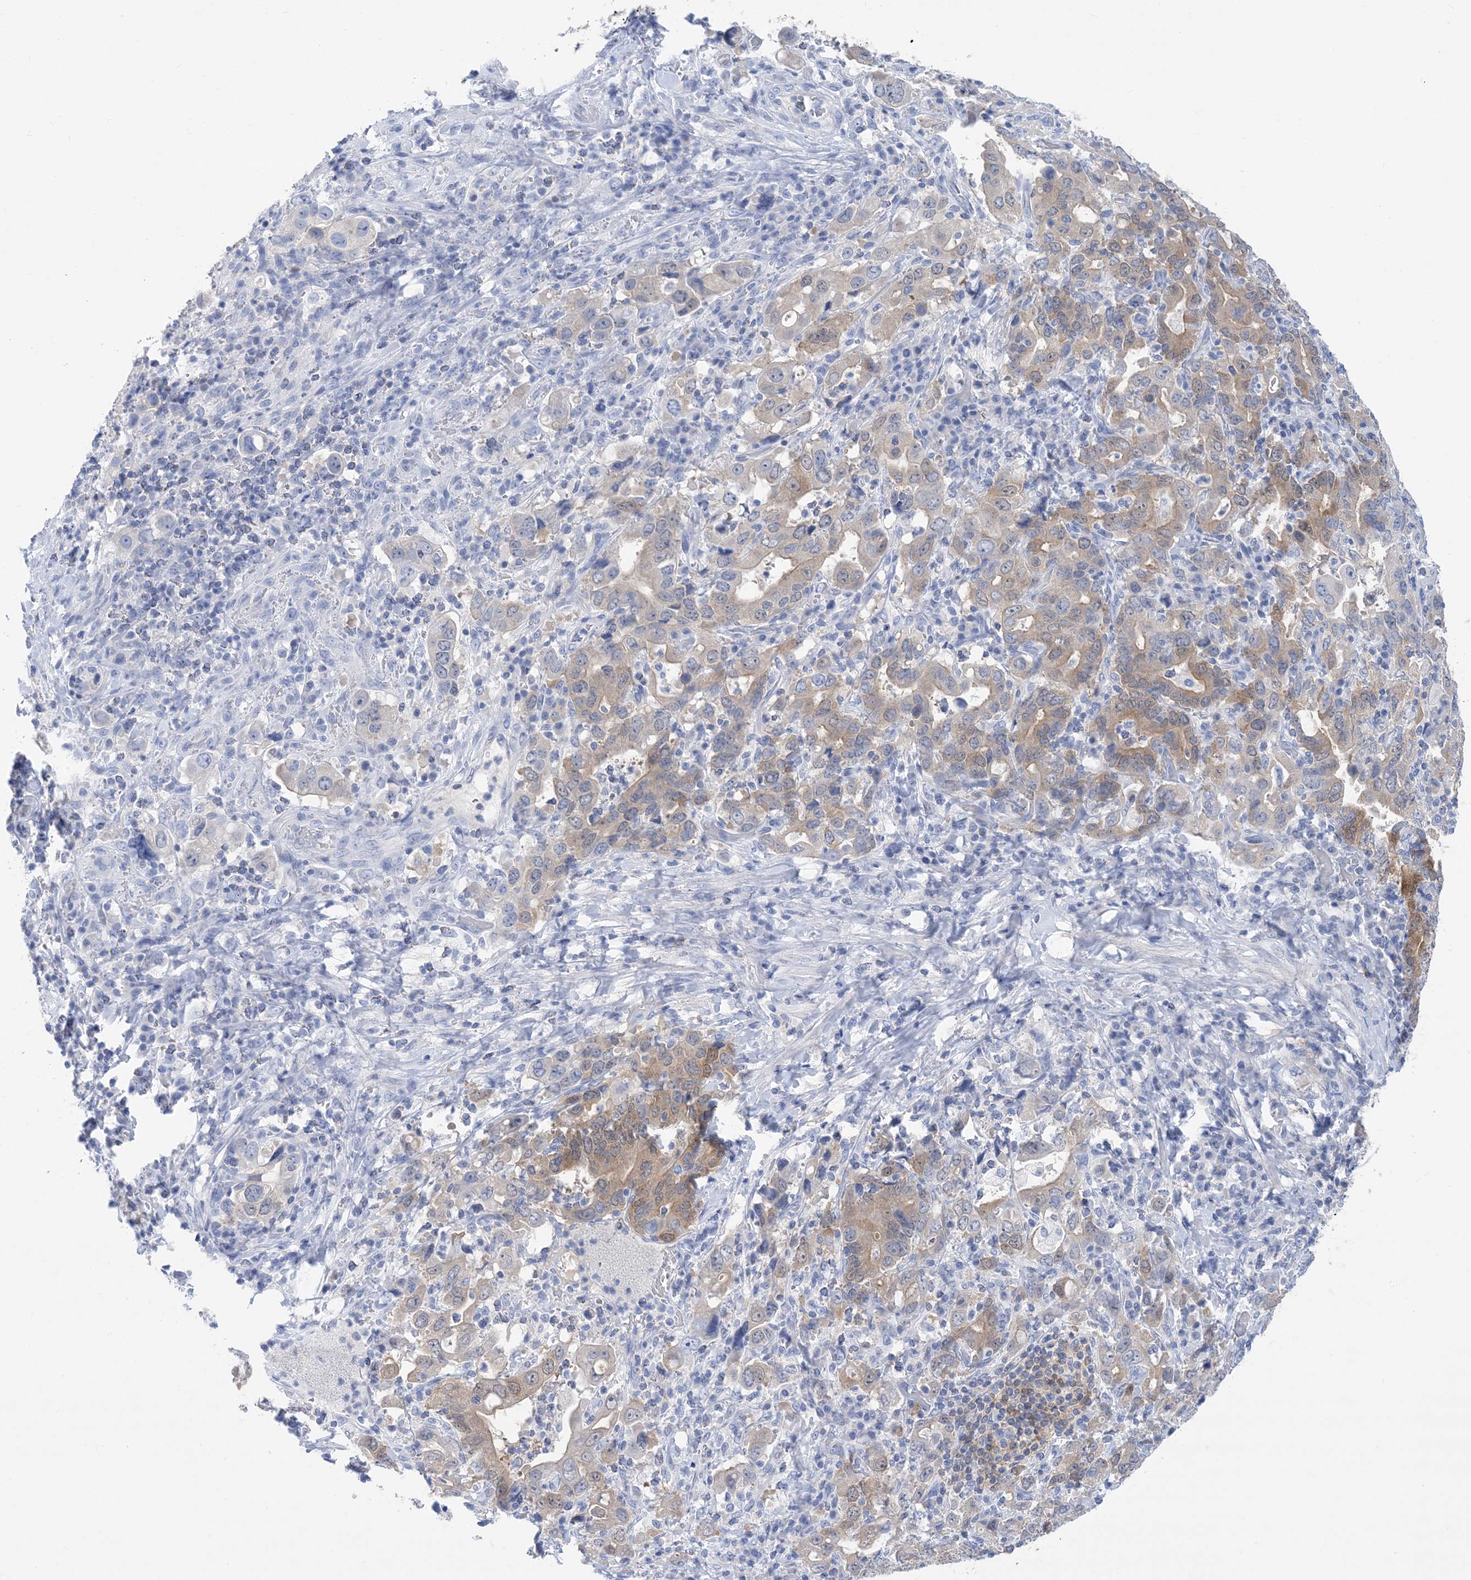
{"staining": {"intensity": "moderate", "quantity": "25%-75%", "location": "cytoplasmic/membranous"}, "tissue": "stomach cancer", "cell_type": "Tumor cells", "image_type": "cancer", "snomed": [{"axis": "morphology", "description": "Adenocarcinoma, NOS"}, {"axis": "topography", "description": "Stomach, upper"}], "caption": "There is medium levels of moderate cytoplasmic/membranous expression in tumor cells of adenocarcinoma (stomach), as demonstrated by immunohistochemical staining (brown color).", "gene": "SH3YL1", "patient": {"sex": "male", "age": 62}}